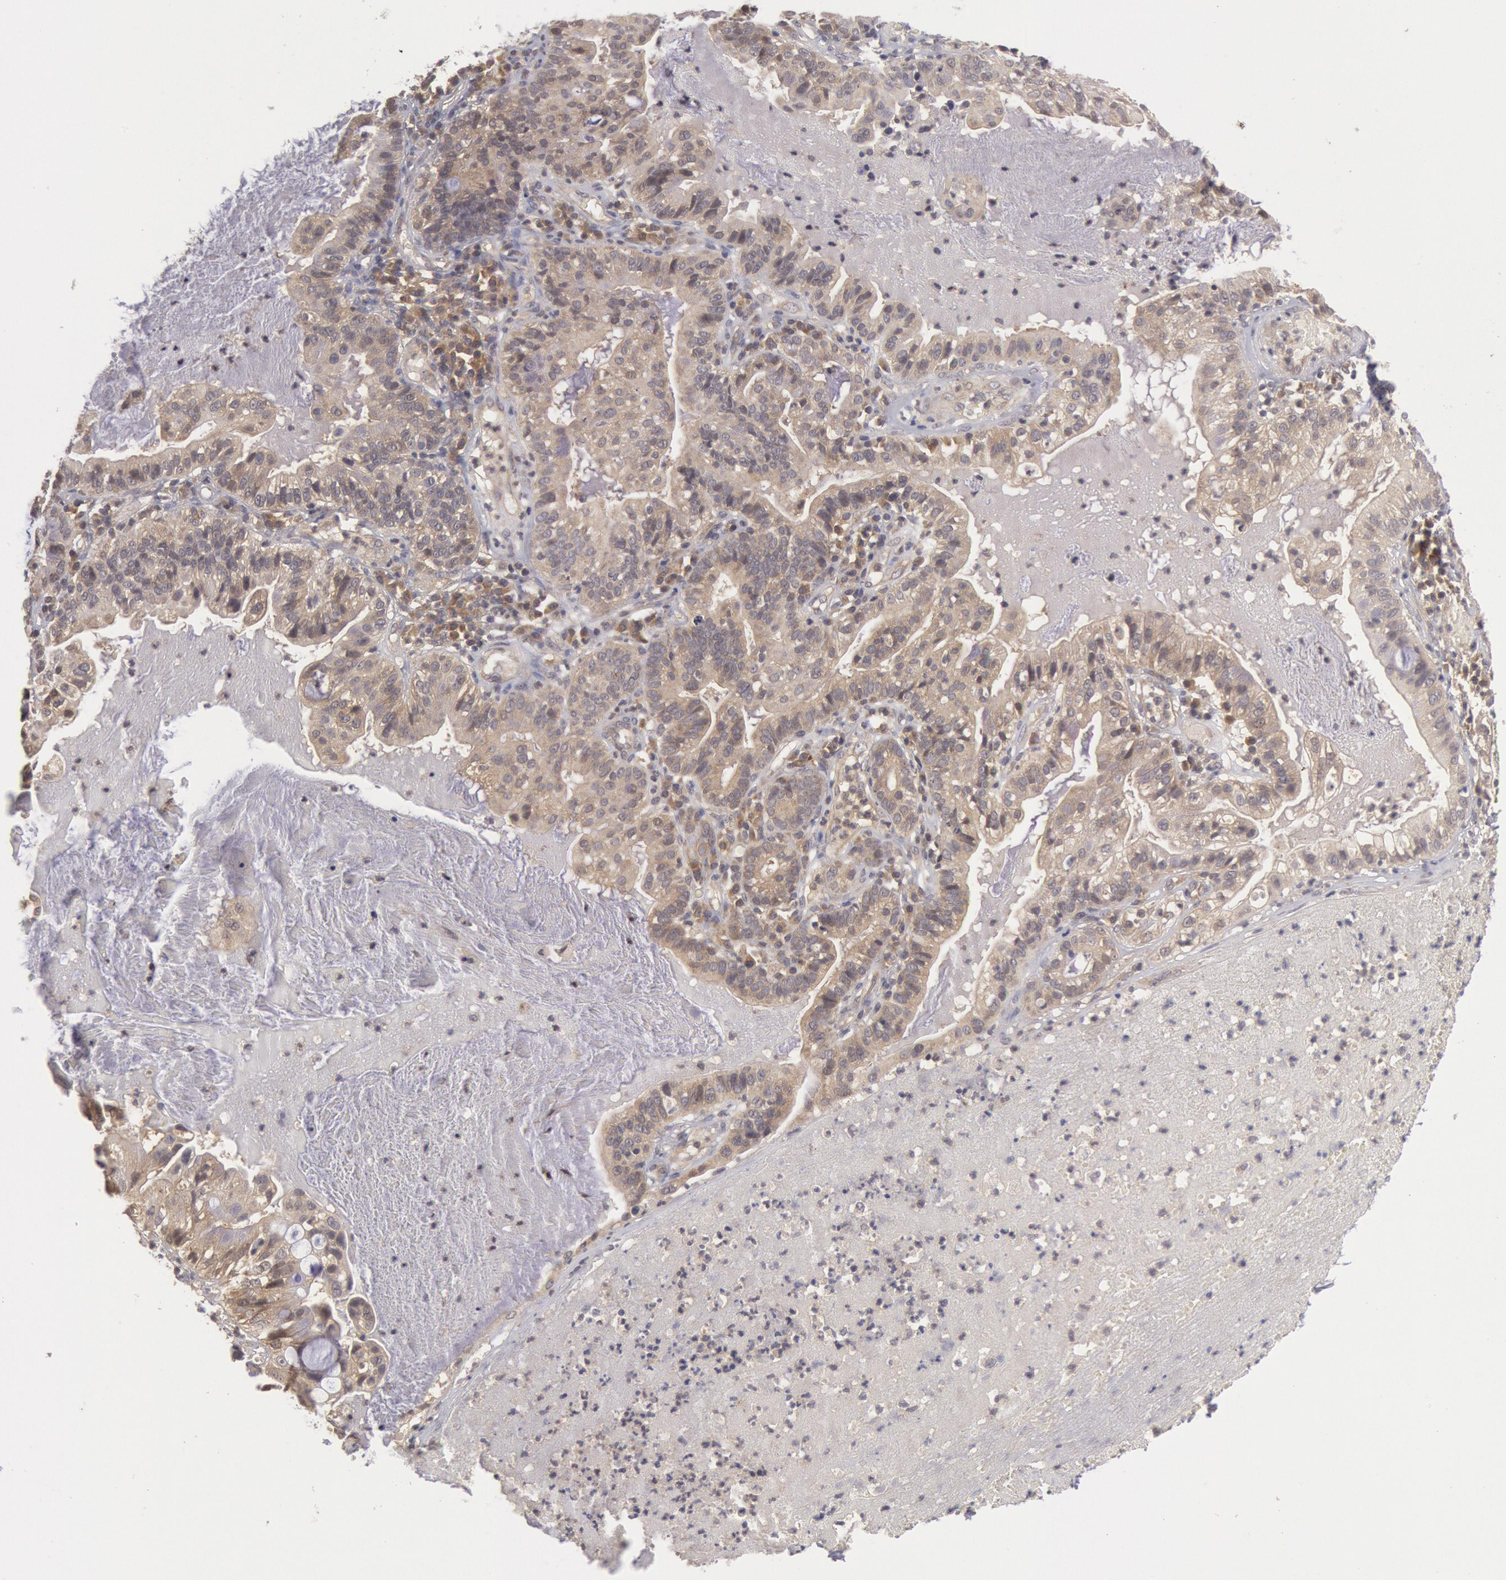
{"staining": {"intensity": "weak", "quantity": "25%-75%", "location": "cytoplasmic/membranous"}, "tissue": "cervical cancer", "cell_type": "Tumor cells", "image_type": "cancer", "snomed": [{"axis": "morphology", "description": "Adenocarcinoma, NOS"}, {"axis": "topography", "description": "Cervix"}], "caption": "This is a micrograph of immunohistochemistry (IHC) staining of cervical cancer (adenocarcinoma), which shows weak staining in the cytoplasmic/membranous of tumor cells.", "gene": "BRAF", "patient": {"sex": "female", "age": 41}}